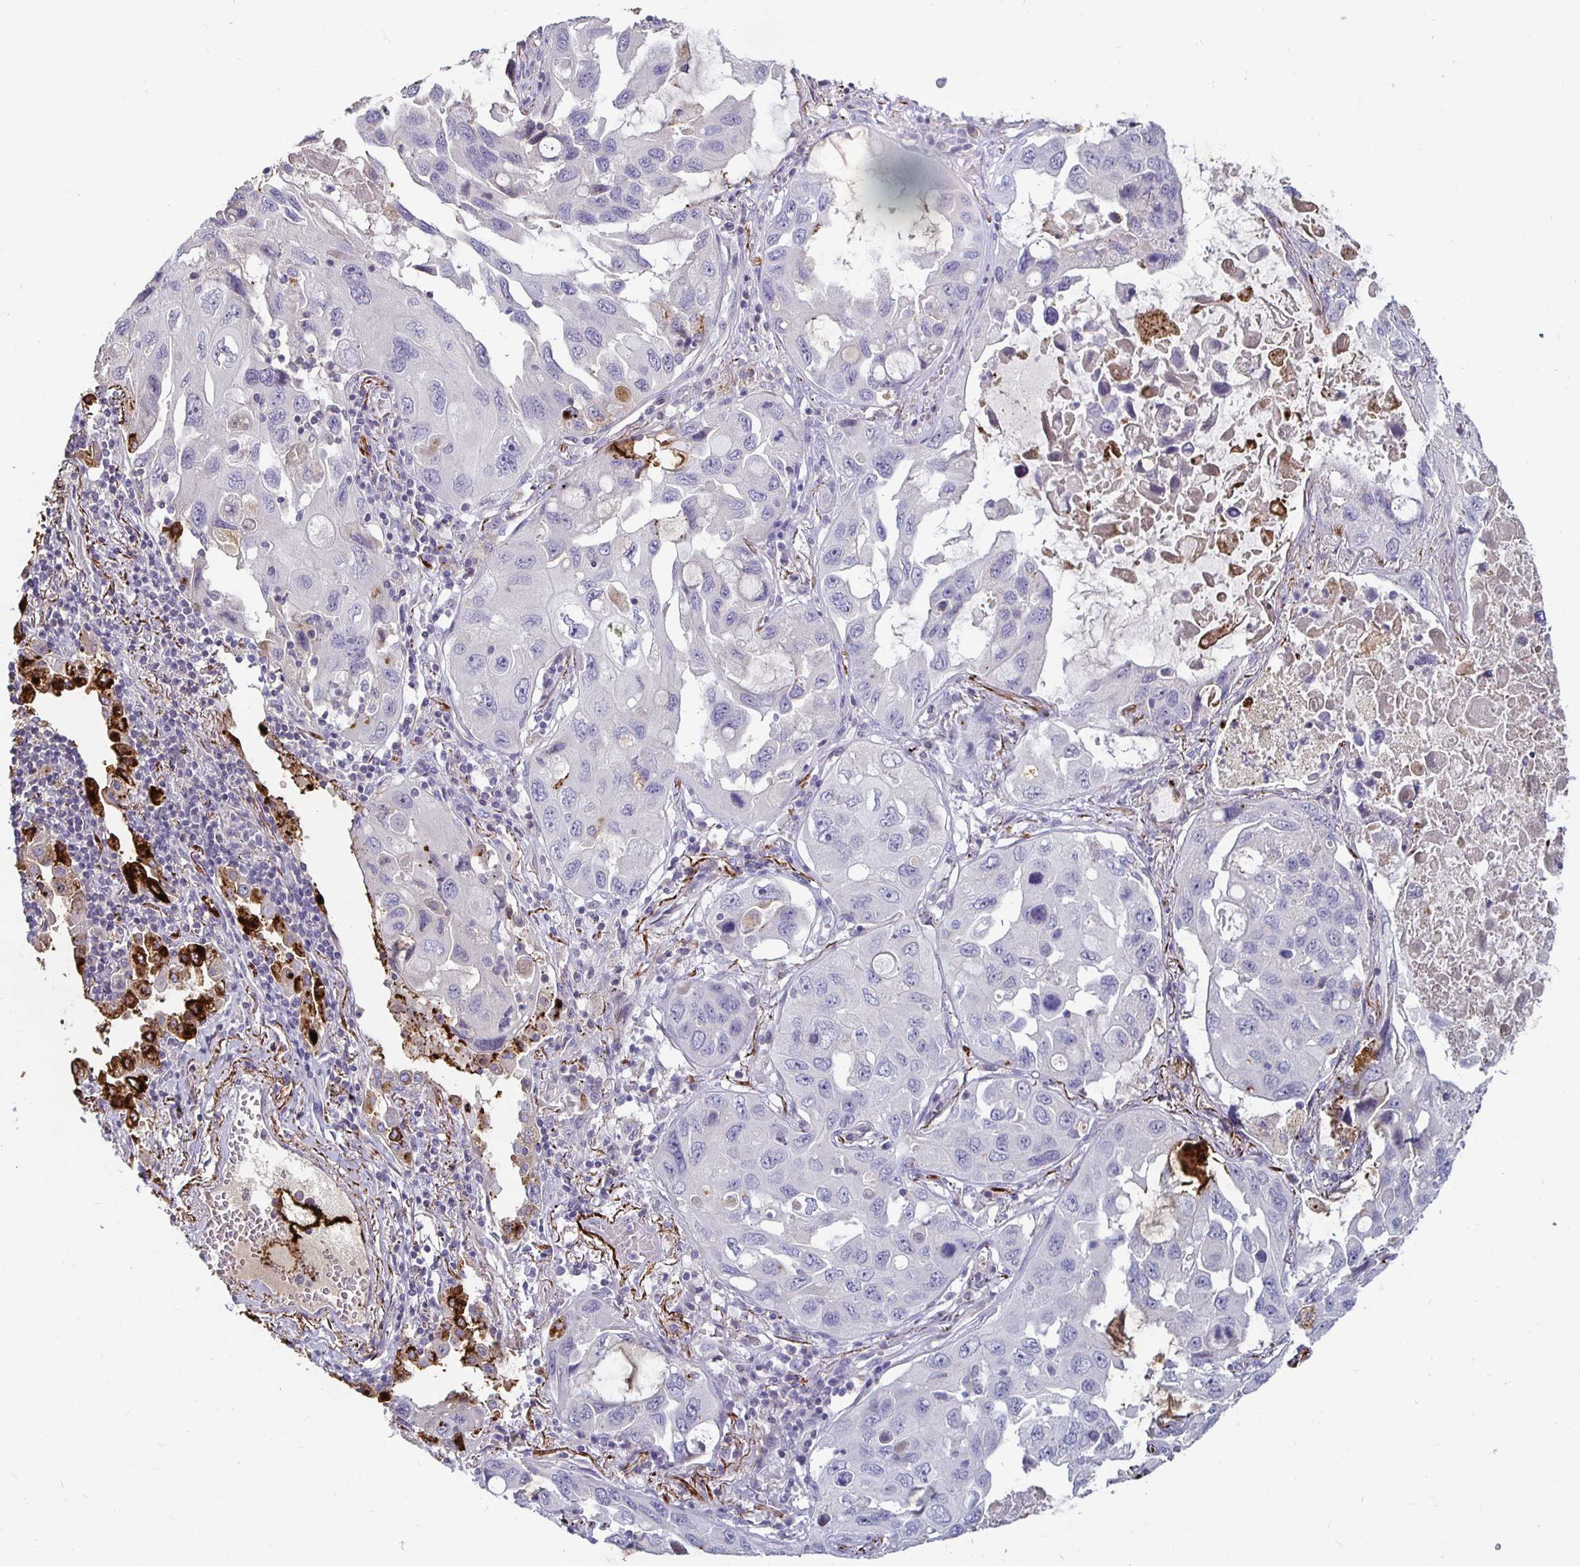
{"staining": {"intensity": "negative", "quantity": "none", "location": "none"}, "tissue": "lung cancer", "cell_type": "Tumor cells", "image_type": "cancer", "snomed": [{"axis": "morphology", "description": "Squamous cell carcinoma, NOS"}, {"axis": "topography", "description": "Lung"}], "caption": "Lung cancer (squamous cell carcinoma) was stained to show a protein in brown. There is no significant positivity in tumor cells.", "gene": "RNF144B", "patient": {"sex": "female", "age": 73}}